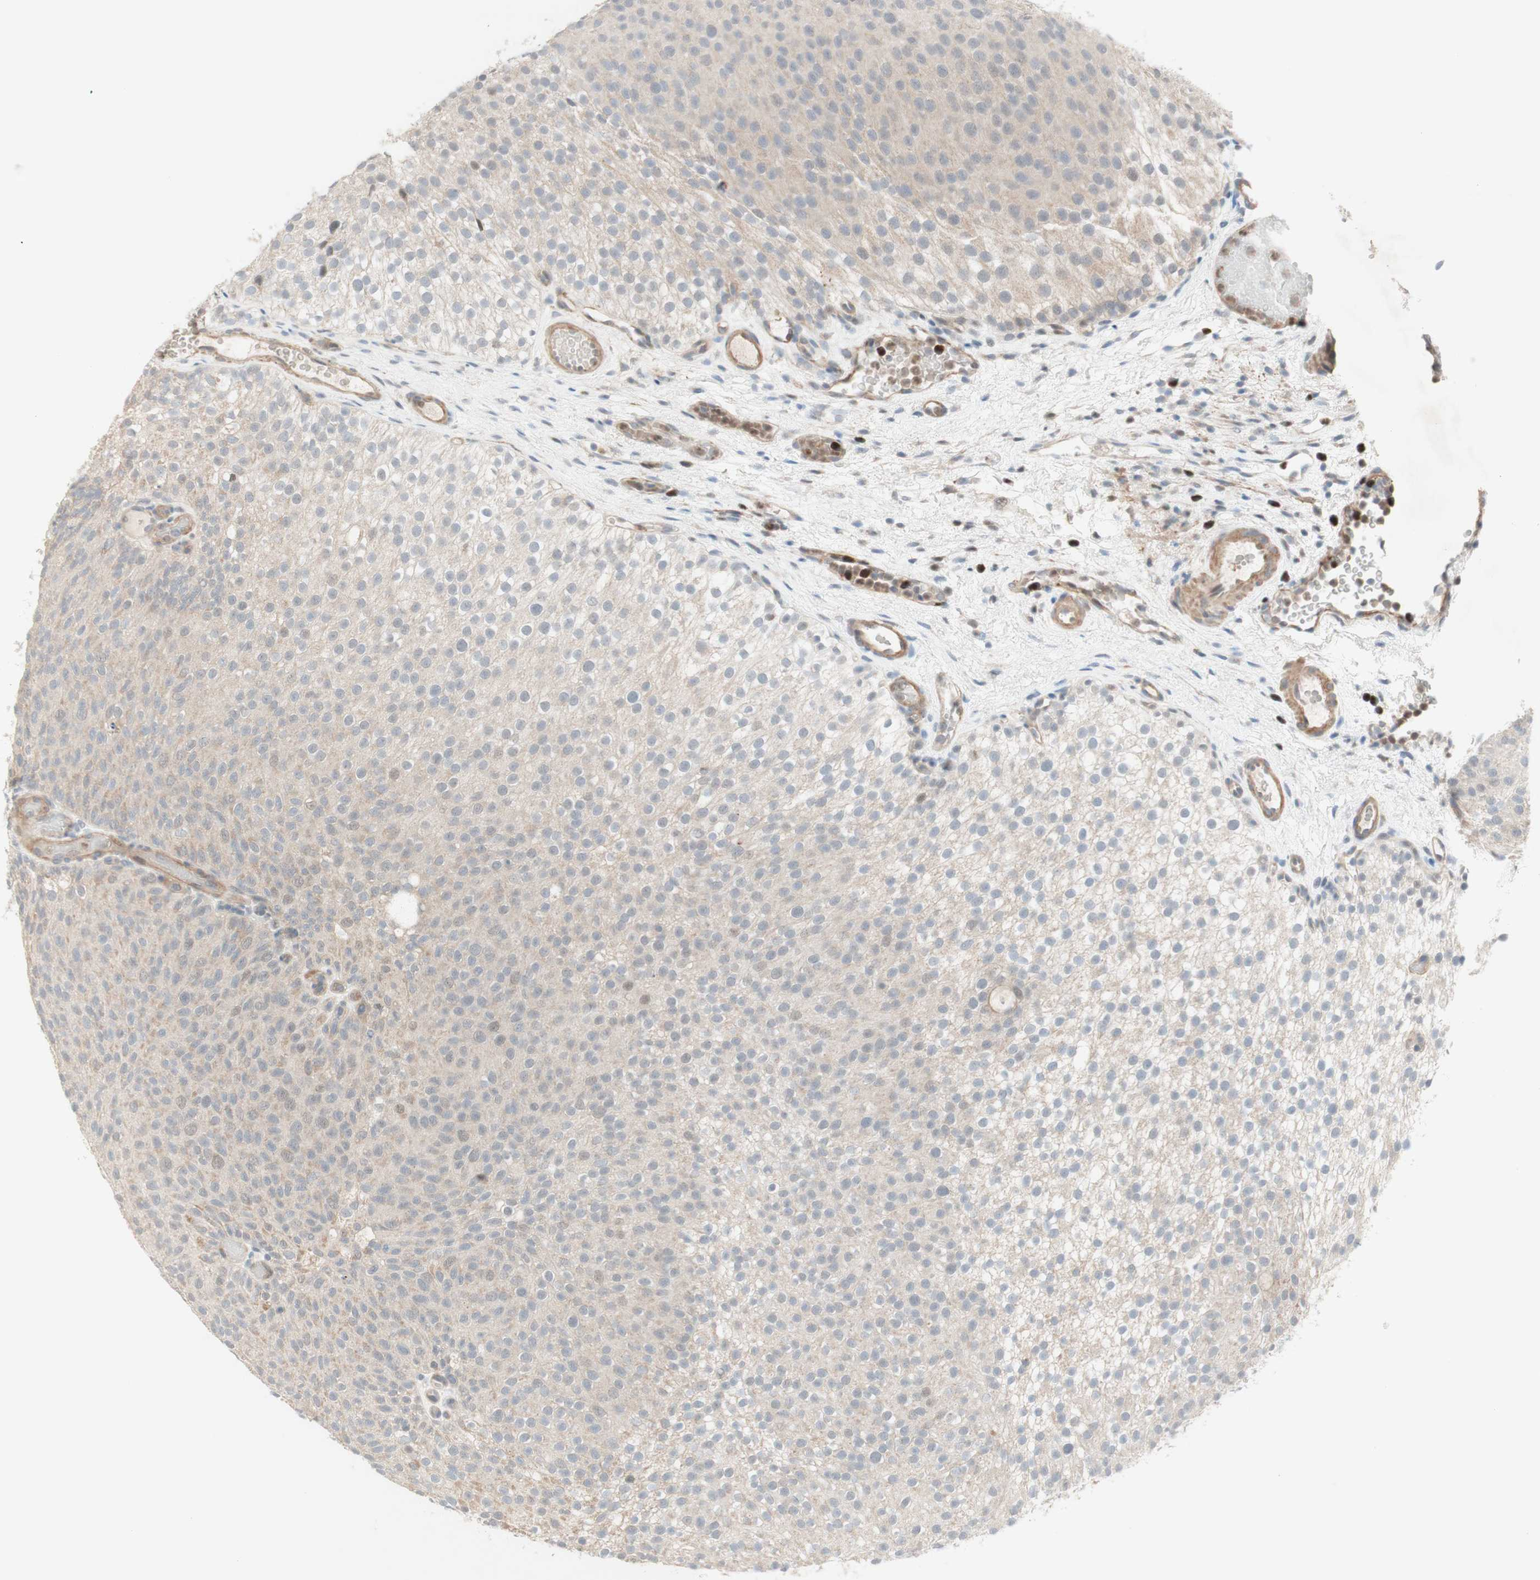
{"staining": {"intensity": "weak", "quantity": "<25%", "location": "cytoplasmic/membranous"}, "tissue": "urothelial cancer", "cell_type": "Tumor cells", "image_type": "cancer", "snomed": [{"axis": "morphology", "description": "Urothelial carcinoma, Low grade"}, {"axis": "topography", "description": "Urinary bladder"}], "caption": "There is no significant staining in tumor cells of low-grade urothelial carcinoma.", "gene": "RFNG", "patient": {"sex": "male", "age": 78}}